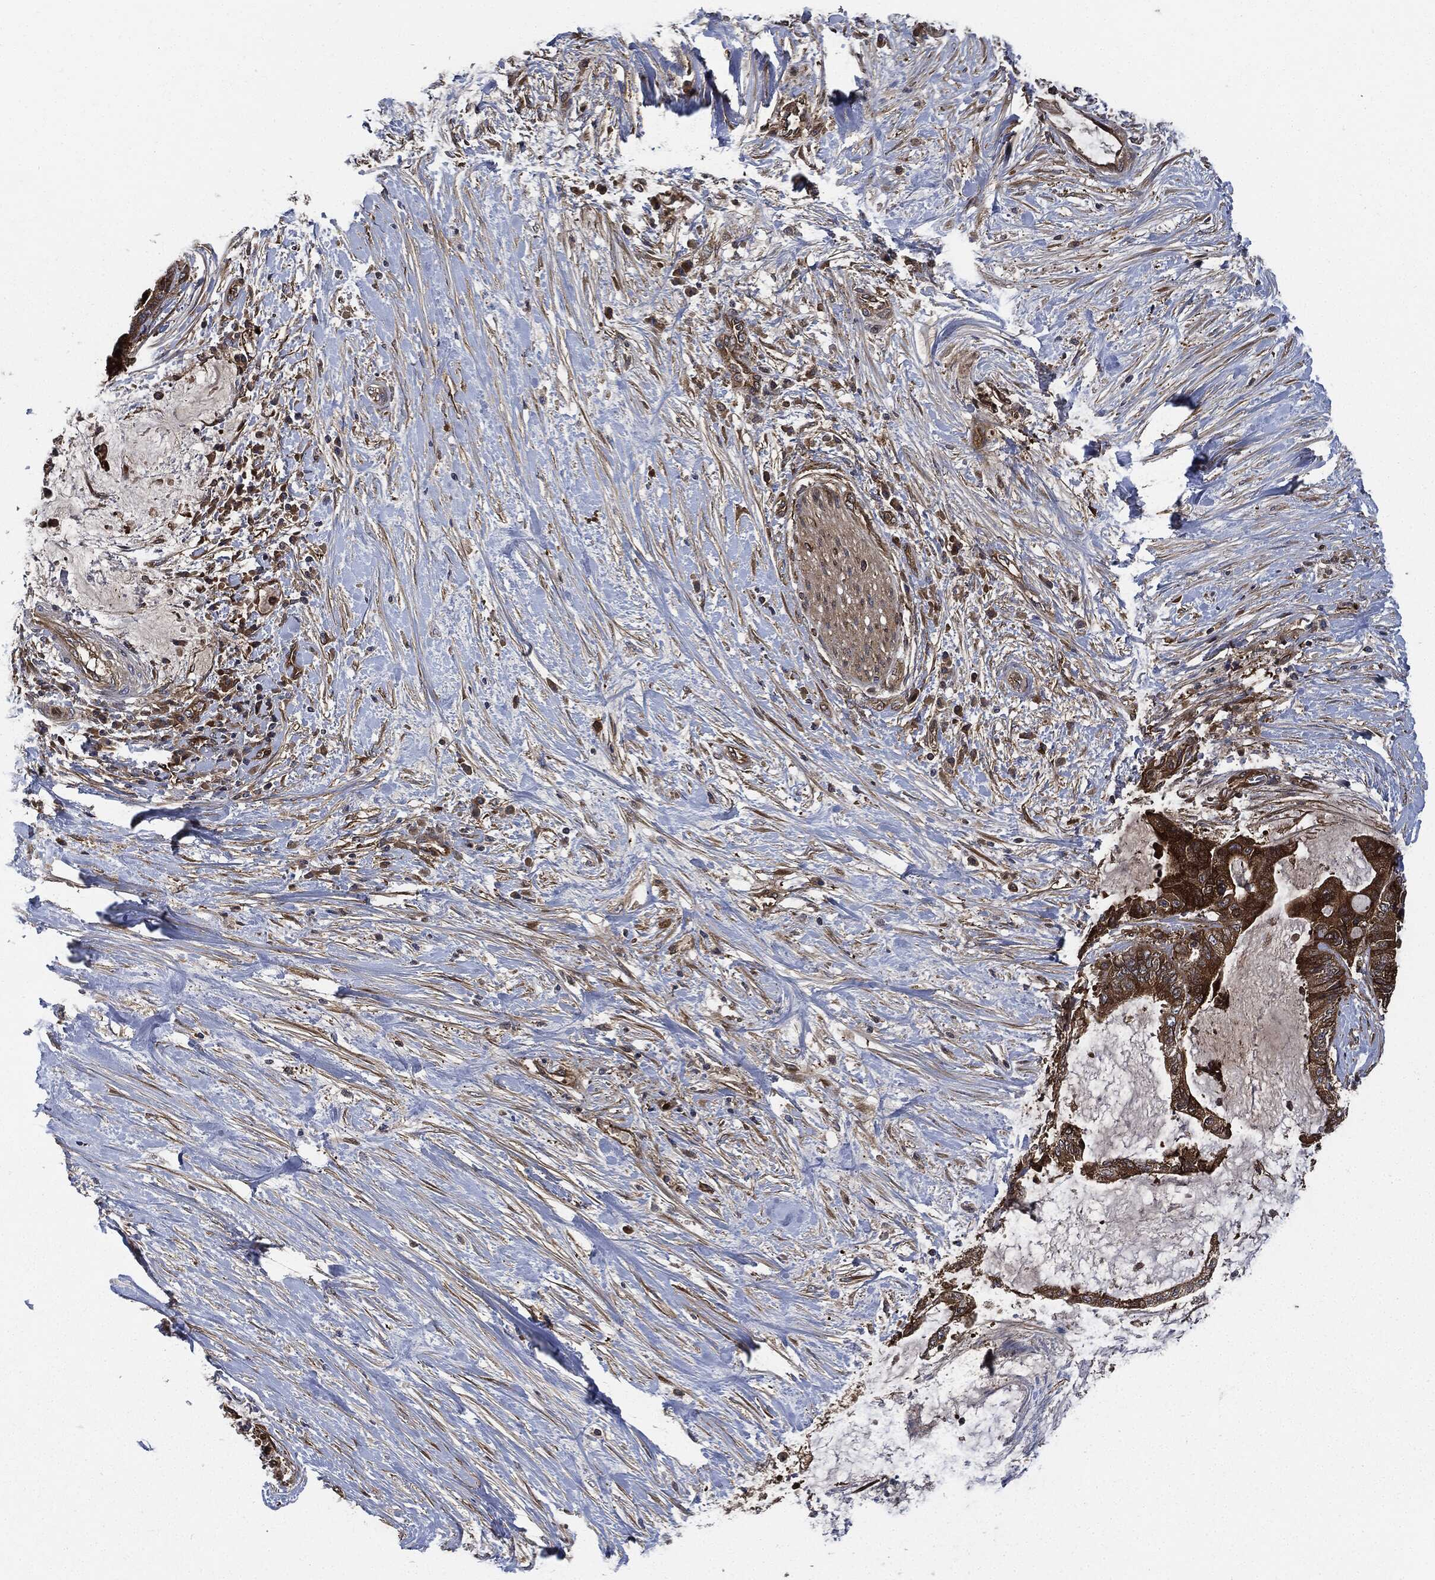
{"staining": {"intensity": "strong", "quantity": ">75%", "location": "cytoplasmic/membranous"}, "tissue": "liver cancer", "cell_type": "Tumor cells", "image_type": "cancer", "snomed": [{"axis": "morphology", "description": "Cholangiocarcinoma"}, {"axis": "topography", "description": "Liver"}], "caption": "A brown stain shows strong cytoplasmic/membranous positivity of a protein in human liver cancer tumor cells. (DAB IHC, brown staining for protein, blue staining for nuclei).", "gene": "XPNPEP1", "patient": {"sex": "female", "age": 73}}